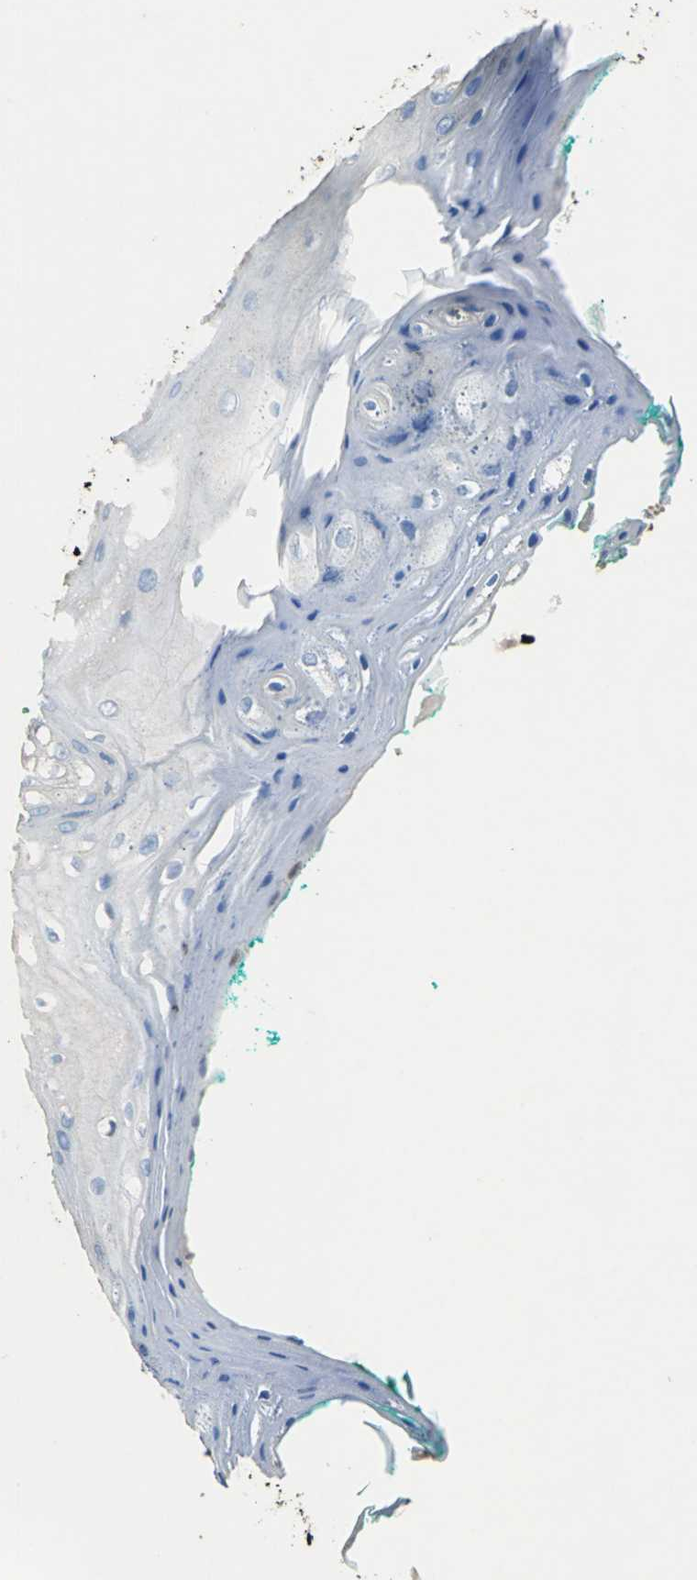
{"staining": {"intensity": "weak", "quantity": "<25%", "location": "cytoplasmic/membranous"}, "tissue": "oral mucosa", "cell_type": "Squamous epithelial cells", "image_type": "normal", "snomed": [{"axis": "morphology", "description": "Normal tissue, NOS"}, {"axis": "morphology", "description": "Squamous cell carcinoma, NOS"}, {"axis": "topography", "description": "Skeletal muscle"}, {"axis": "topography", "description": "Oral tissue"}, {"axis": "topography", "description": "Head-Neck"}], "caption": "Immunohistochemical staining of normal oral mucosa demonstrates no significant expression in squamous epithelial cells. The staining was performed using DAB (3,3'-diaminobenzidine) to visualize the protein expression in brown, while the nuclei were stained in blue with hematoxylin (Magnification: 20x).", "gene": "HEPH", "patient": {"sex": "female", "age": 84}}